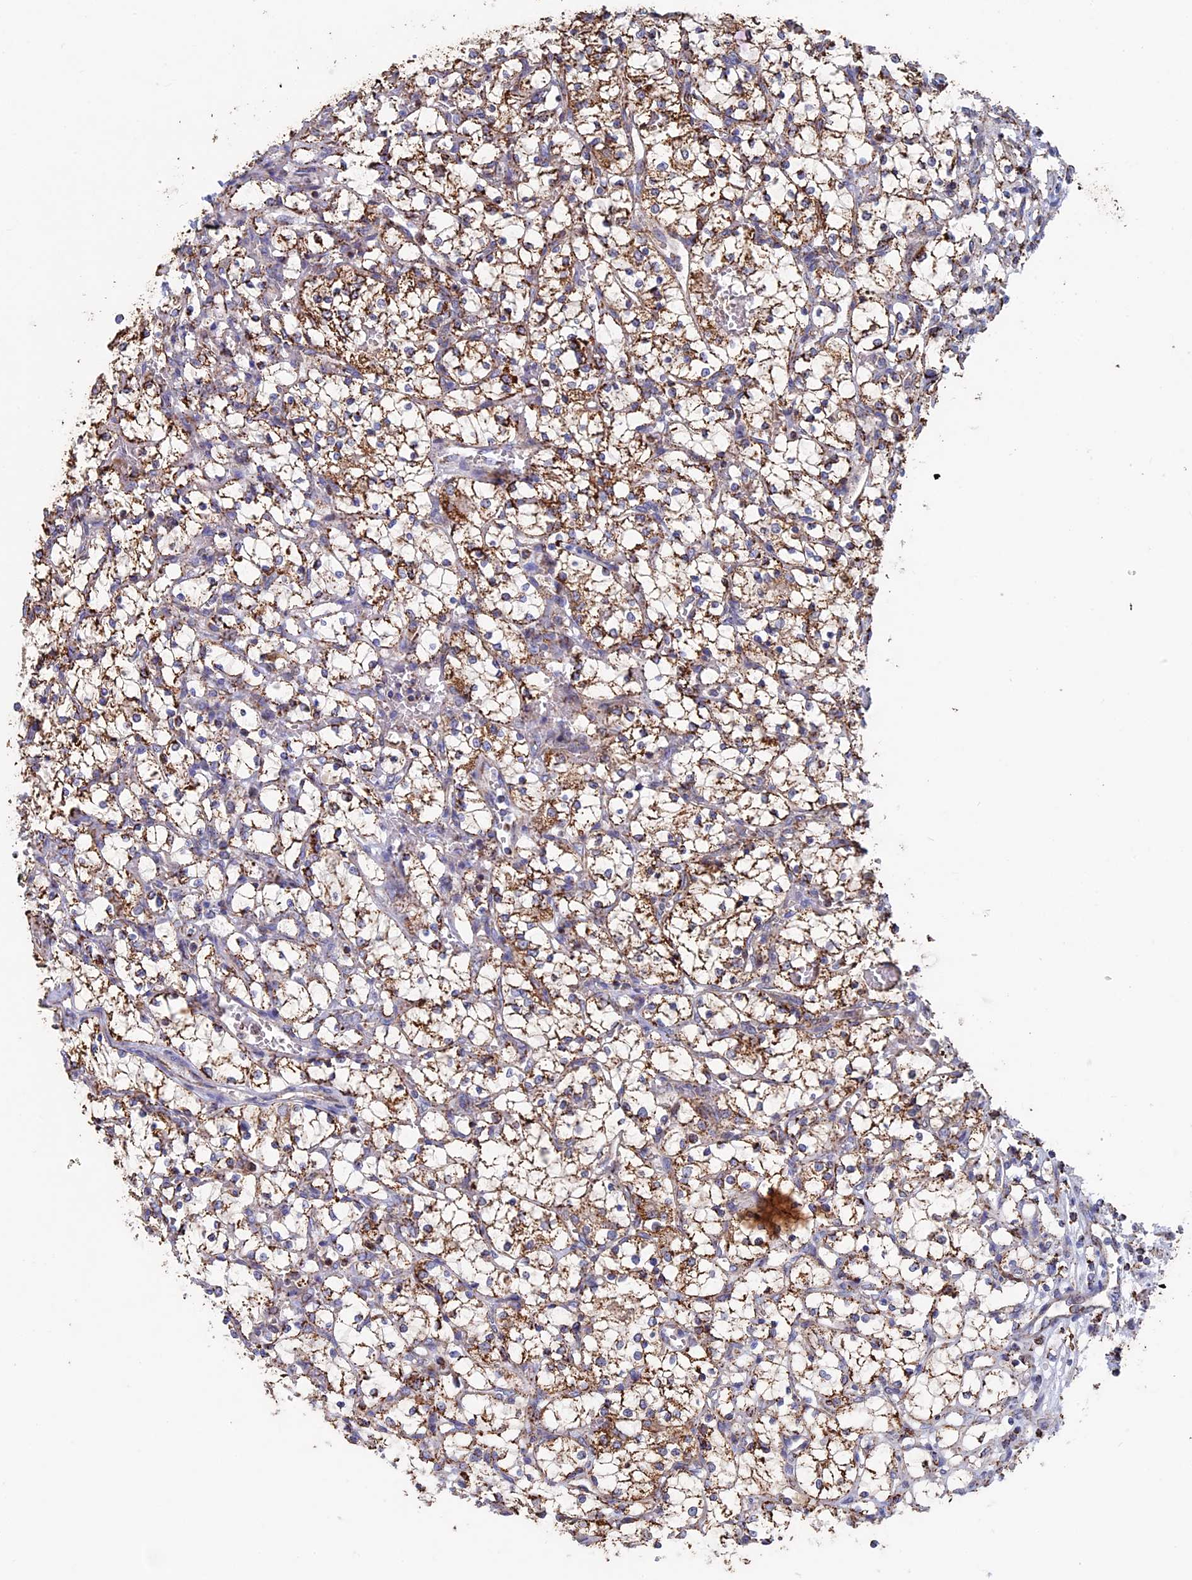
{"staining": {"intensity": "moderate", "quantity": ">75%", "location": "cytoplasmic/membranous"}, "tissue": "renal cancer", "cell_type": "Tumor cells", "image_type": "cancer", "snomed": [{"axis": "morphology", "description": "Adenocarcinoma, NOS"}, {"axis": "topography", "description": "Kidney"}], "caption": "A photomicrograph showing moderate cytoplasmic/membranous positivity in about >75% of tumor cells in adenocarcinoma (renal), as visualized by brown immunohistochemical staining.", "gene": "SEC24D", "patient": {"sex": "female", "age": 69}}